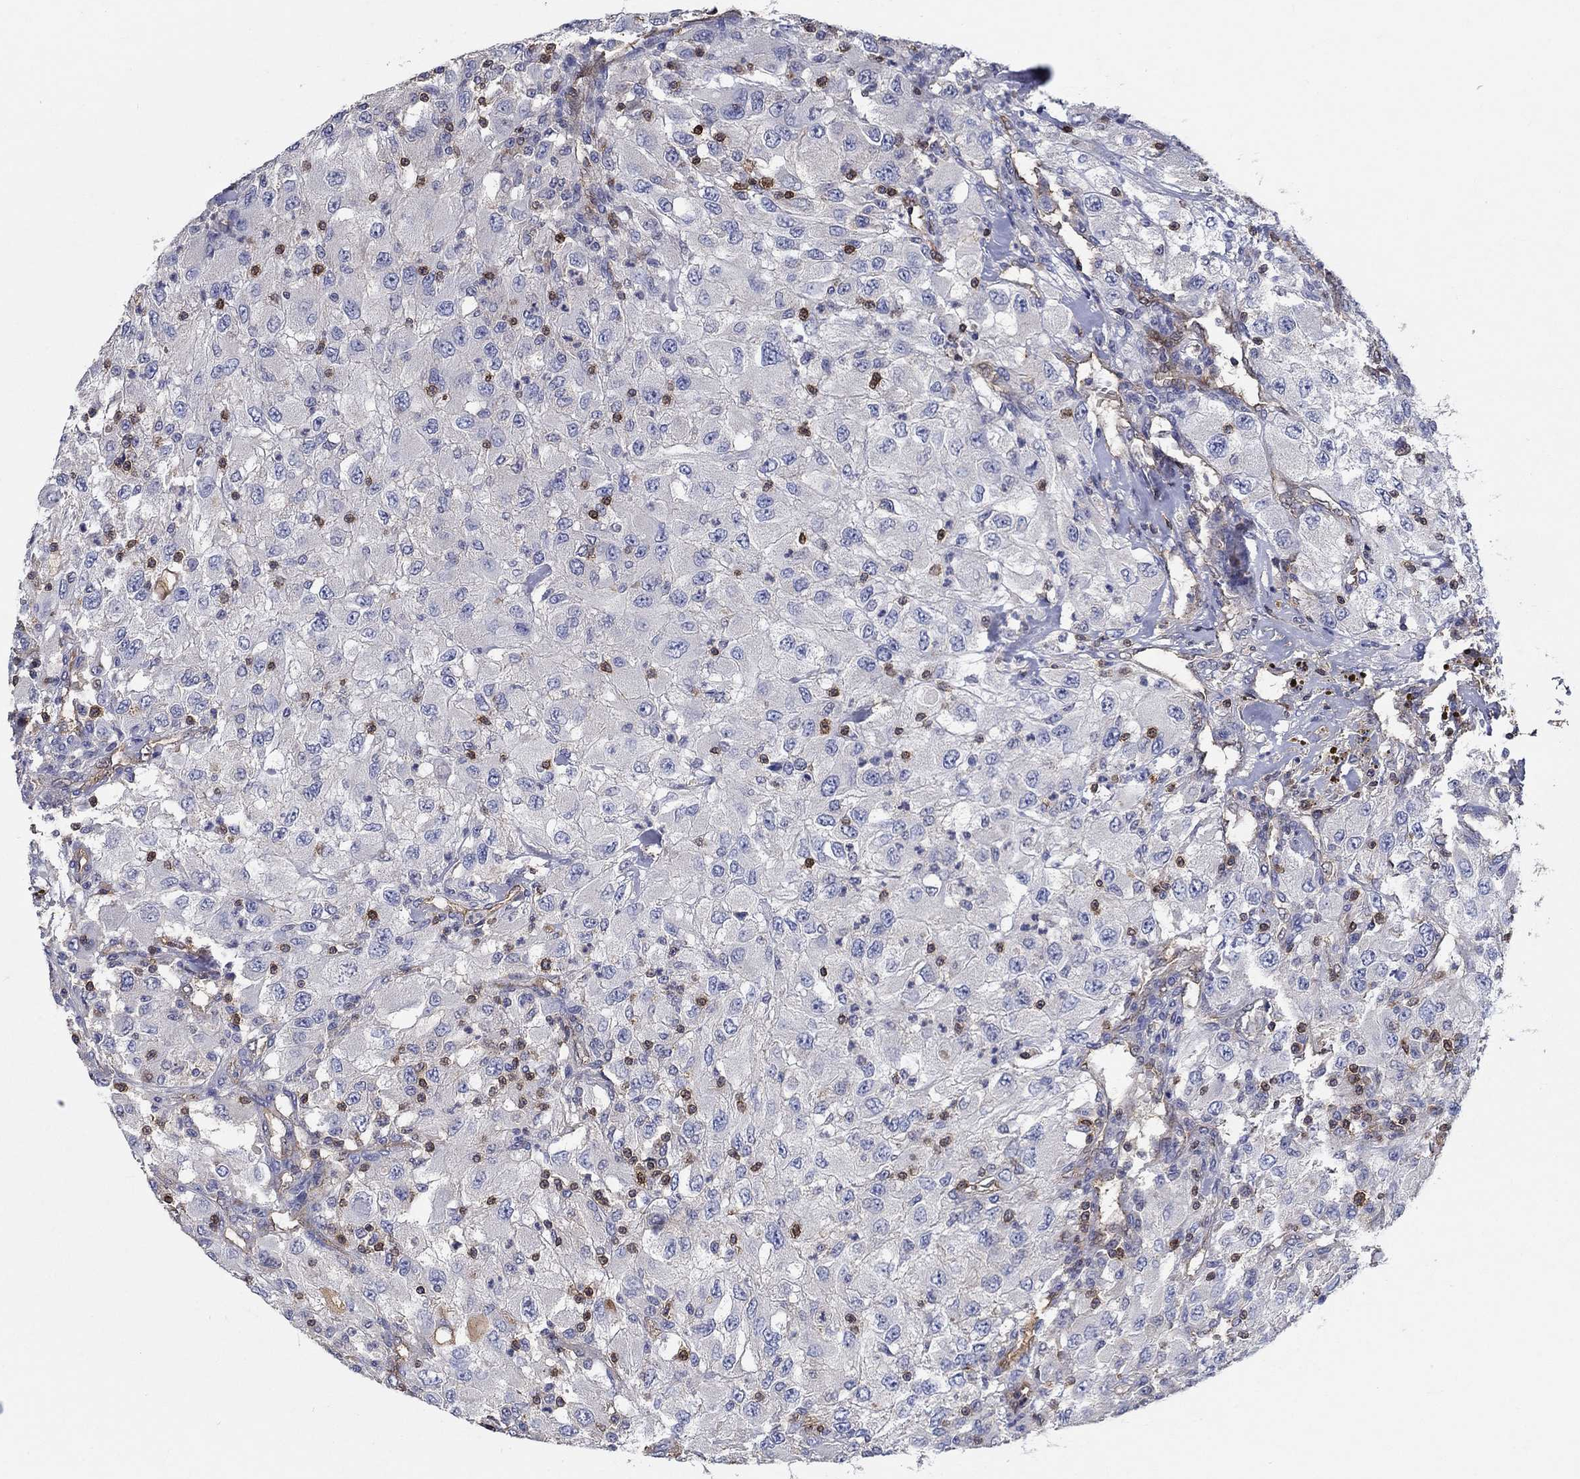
{"staining": {"intensity": "negative", "quantity": "none", "location": "none"}, "tissue": "renal cancer", "cell_type": "Tumor cells", "image_type": "cancer", "snomed": [{"axis": "morphology", "description": "Adenocarcinoma, NOS"}, {"axis": "topography", "description": "Kidney"}], "caption": "Immunohistochemistry of human renal cancer (adenocarcinoma) demonstrates no expression in tumor cells. (Stains: DAB (3,3'-diaminobenzidine) immunohistochemistry with hematoxylin counter stain, Microscopy: brightfield microscopy at high magnification).", "gene": "AGFG2", "patient": {"sex": "female", "age": 67}}